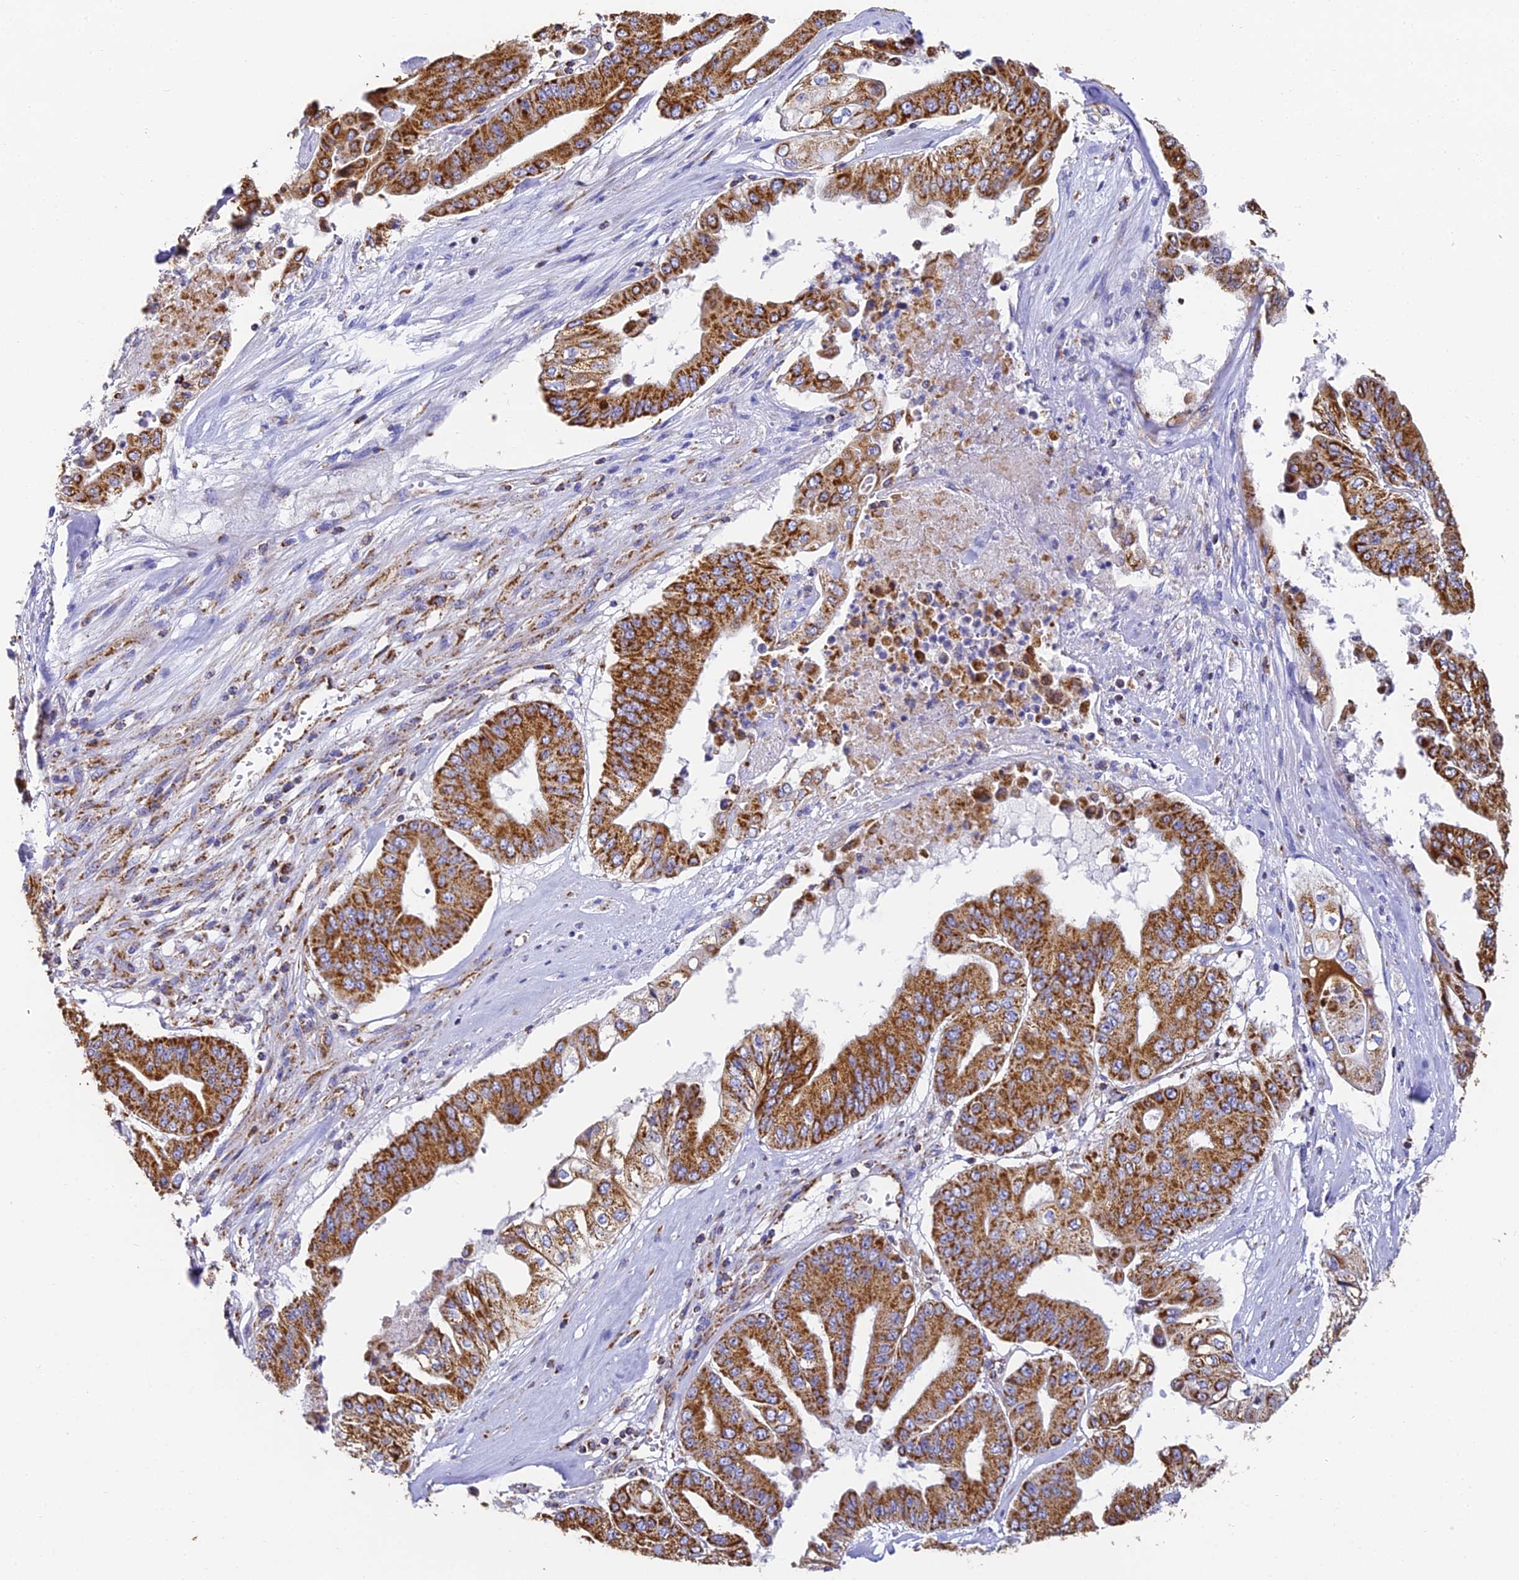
{"staining": {"intensity": "strong", "quantity": ">75%", "location": "cytoplasmic/membranous"}, "tissue": "pancreatic cancer", "cell_type": "Tumor cells", "image_type": "cancer", "snomed": [{"axis": "morphology", "description": "Adenocarcinoma, NOS"}, {"axis": "topography", "description": "Pancreas"}], "caption": "Adenocarcinoma (pancreatic) was stained to show a protein in brown. There is high levels of strong cytoplasmic/membranous expression in approximately >75% of tumor cells.", "gene": "COX6C", "patient": {"sex": "female", "age": 77}}